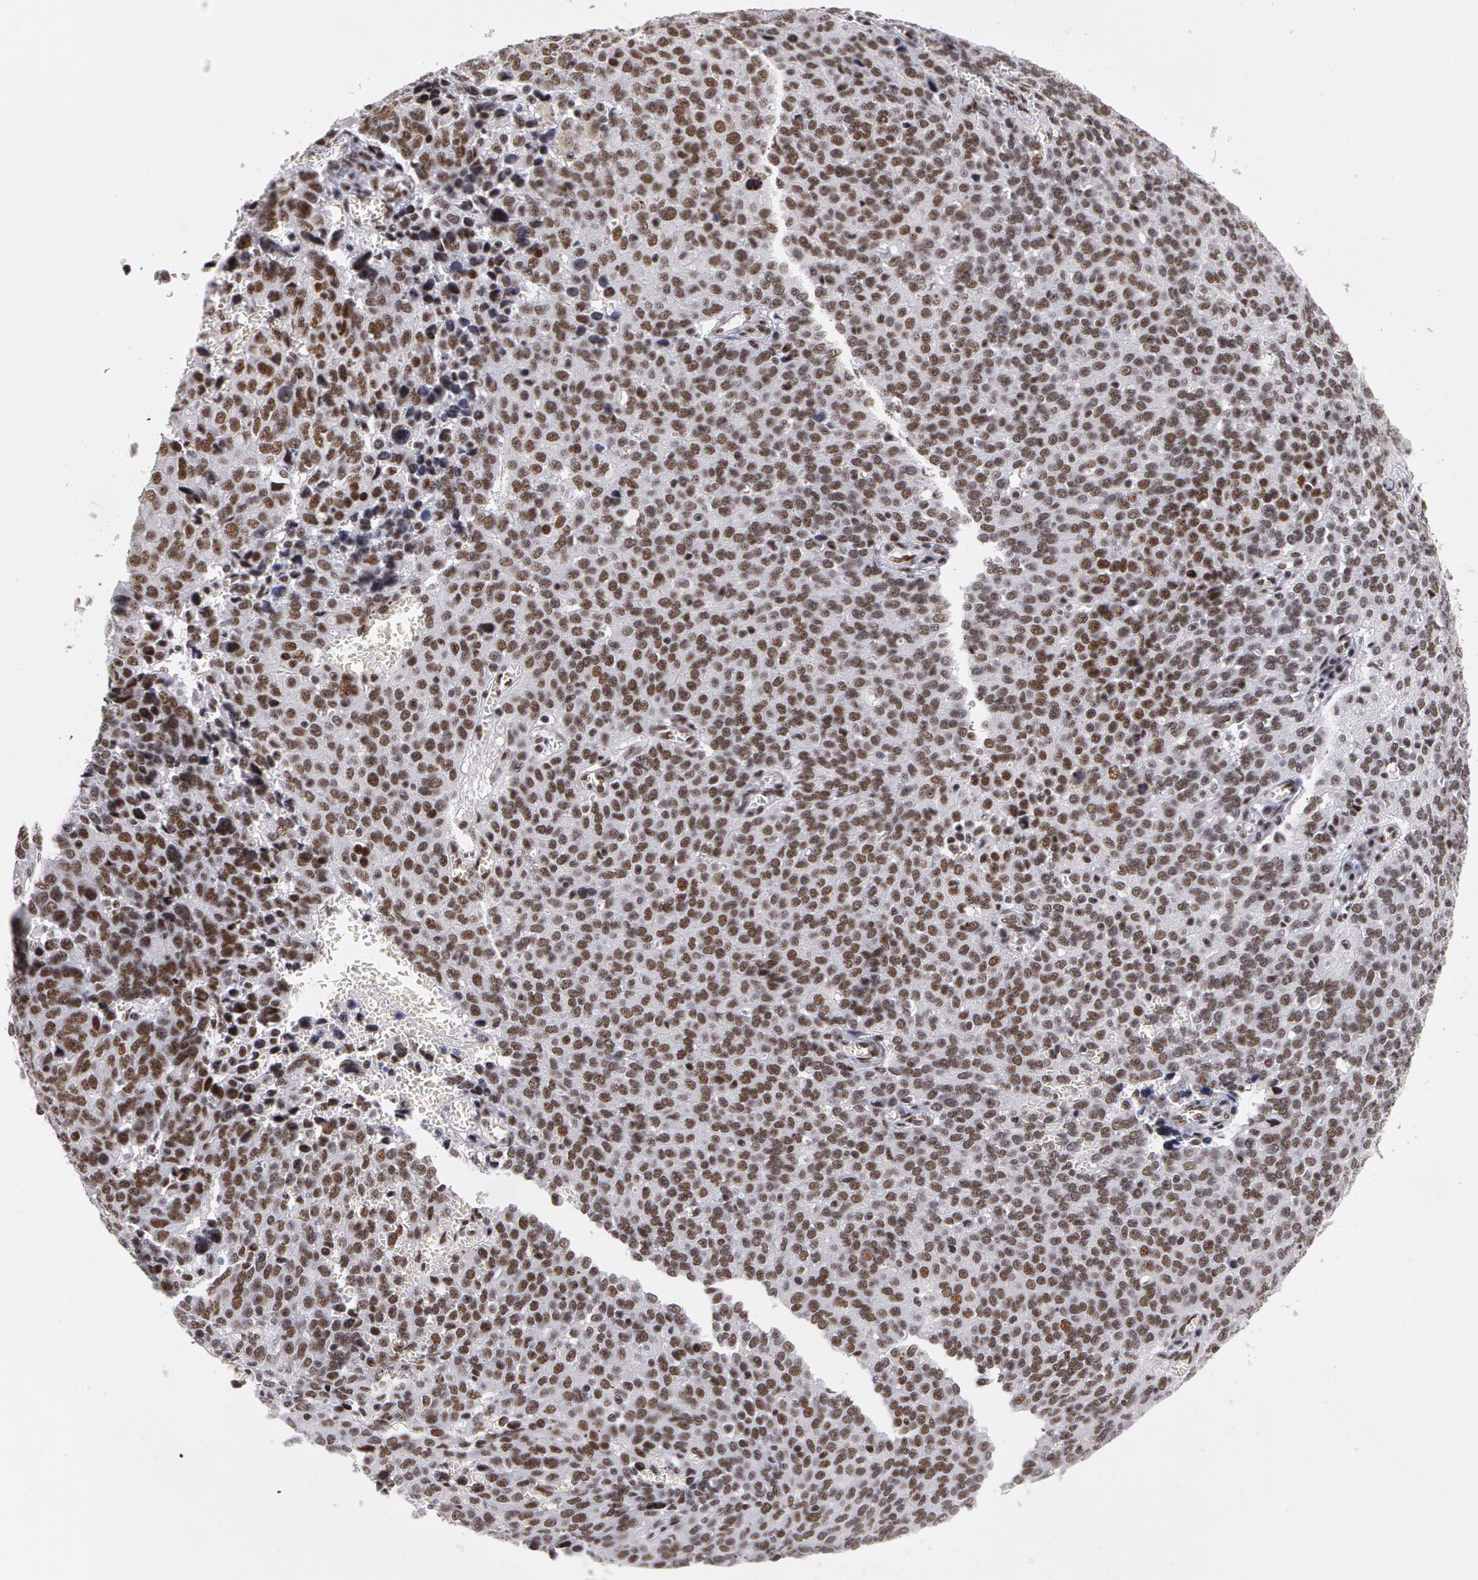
{"staining": {"intensity": "weak", "quantity": ">75%", "location": "nuclear"}, "tissue": "ovarian cancer", "cell_type": "Tumor cells", "image_type": "cancer", "snomed": [{"axis": "morphology", "description": "Carcinoma, endometroid"}, {"axis": "topography", "description": "Ovary"}], "caption": "Protein expression analysis of human ovarian cancer reveals weak nuclear staining in about >75% of tumor cells.", "gene": "PNN", "patient": {"sex": "female", "age": 75}}